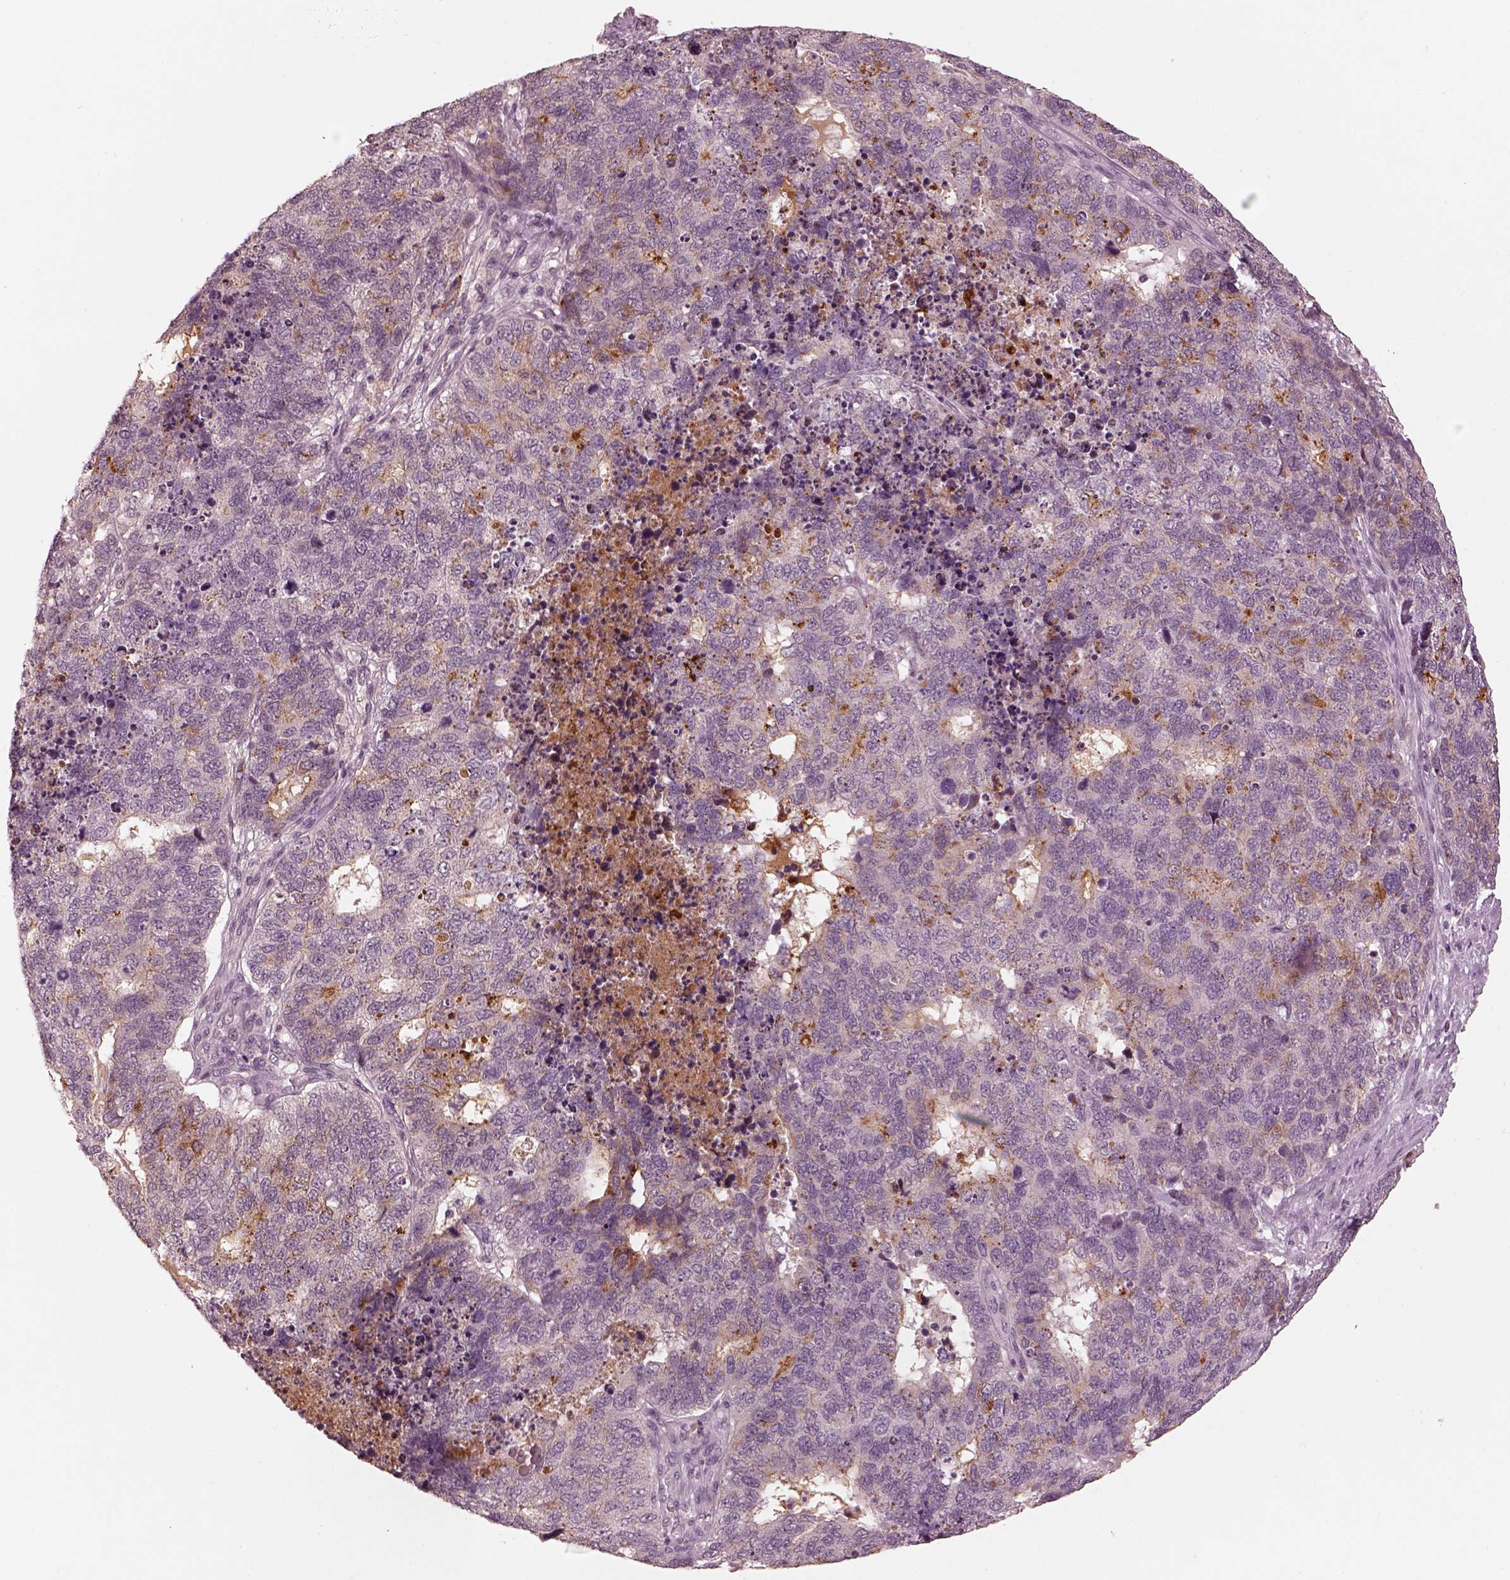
{"staining": {"intensity": "negative", "quantity": "none", "location": "none"}, "tissue": "cervical cancer", "cell_type": "Tumor cells", "image_type": "cancer", "snomed": [{"axis": "morphology", "description": "Squamous cell carcinoma, NOS"}, {"axis": "topography", "description": "Cervix"}], "caption": "Tumor cells are negative for brown protein staining in squamous cell carcinoma (cervical).", "gene": "KCNA2", "patient": {"sex": "female", "age": 63}}